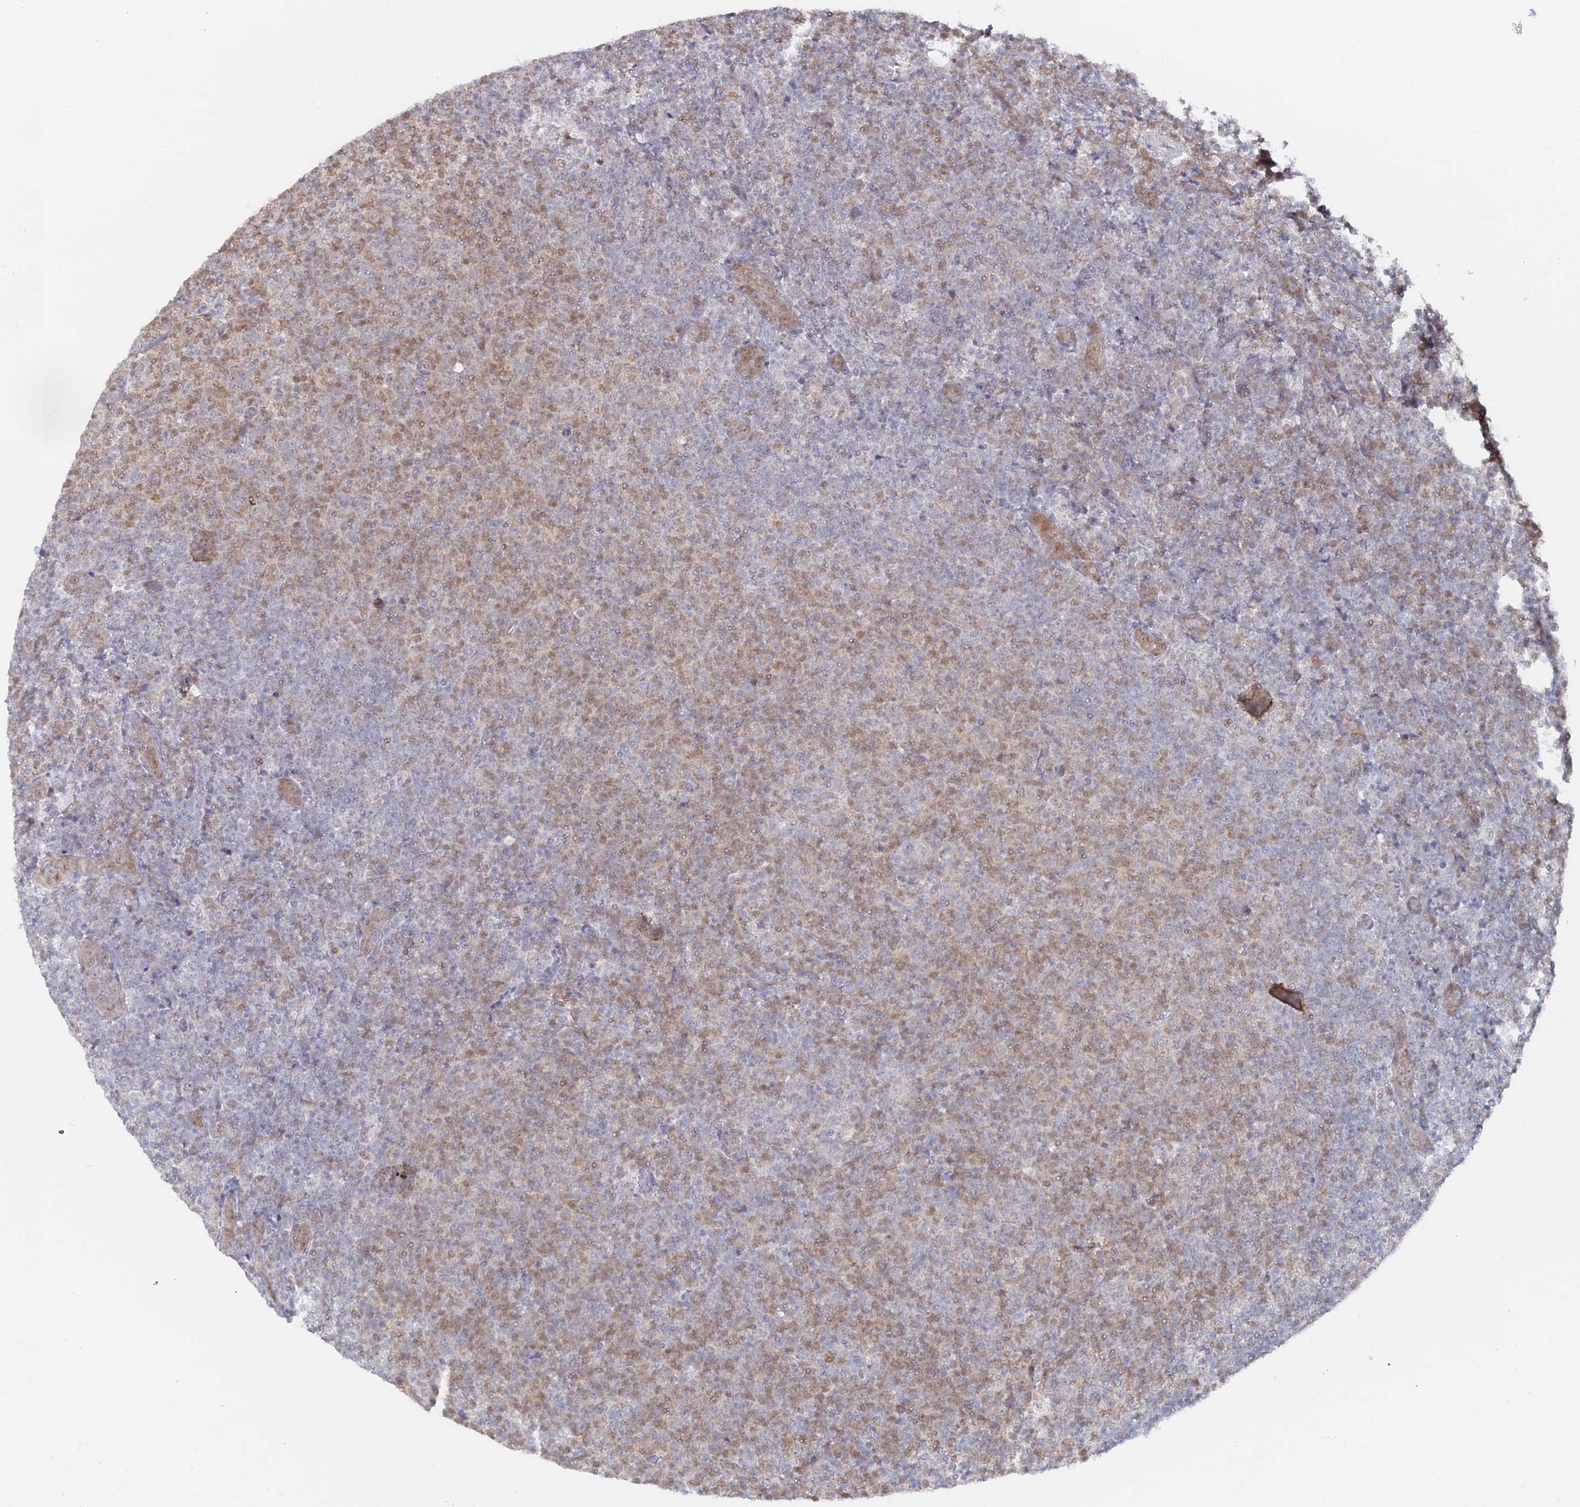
{"staining": {"intensity": "moderate", "quantity": "25%-75%", "location": "nuclear"}, "tissue": "lymphoma", "cell_type": "Tumor cells", "image_type": "cancer", "snomed": [{"axis": "morphology", "description": "Malignant lymphoma, non-Hodgkin's type, Low grade"}, {"axis": "topography", "description": "Lymph node"}], "caption": "Protein expression analysis of human lymphoma reveals moderate nuclear positivity in approximately 25%-75% of tumor cells.", "gene": "THAP4", "patient": {"sex": "male", "age": 66}}